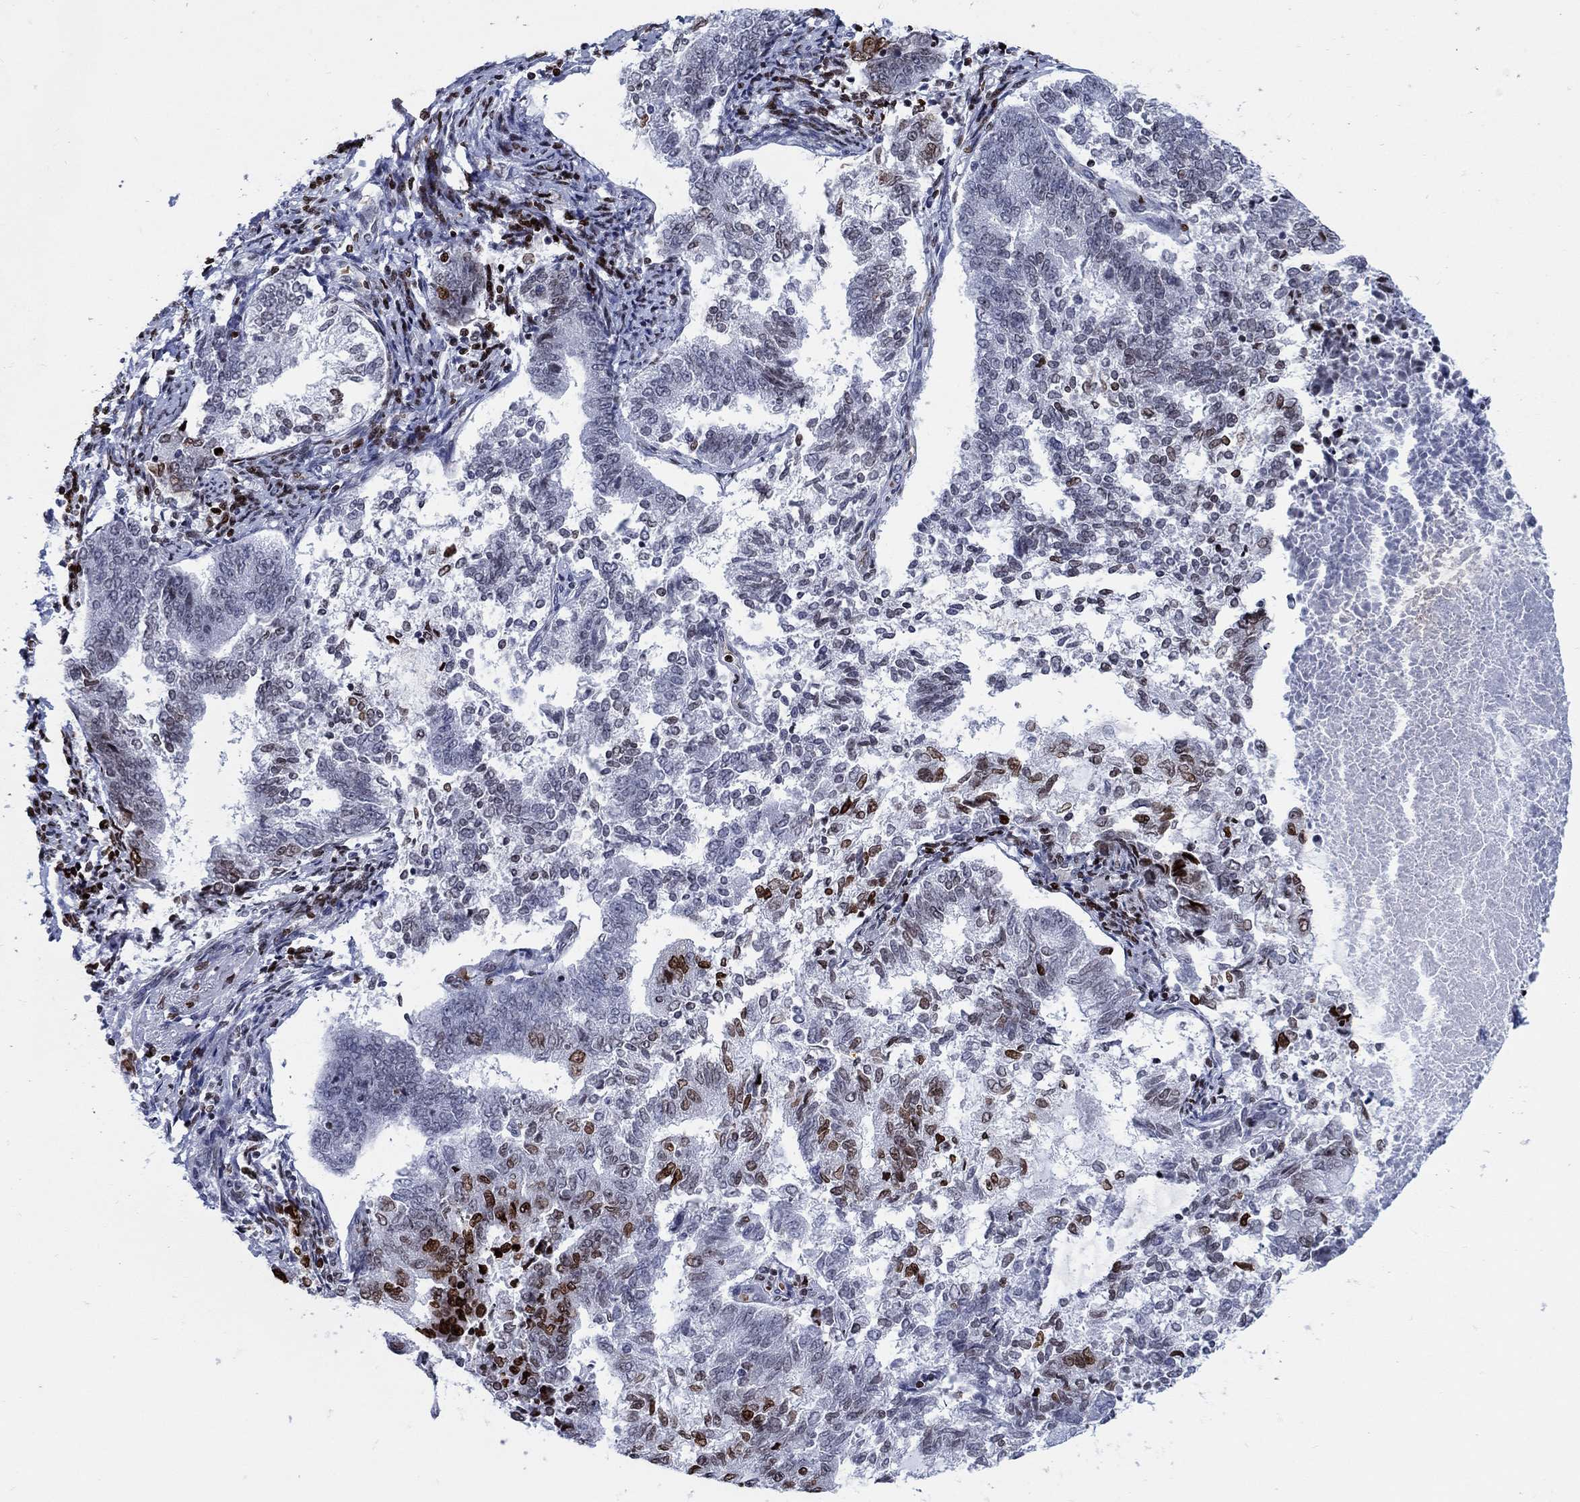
{"staining": {"intensity": "strong", "quantity": "<25%", "location": "nuclear"}, "tissue": "endometrial cancer", "cell_type": "Tumor cells", "image_type": "cancer", "snomed": [{"axis": "morphology", "description": "Adenocarcinoma, NOS"}, {"axis": "topography", "description": "Endometrium"}], "caption": "Tumor cells demonstrate strong nuclear expression in approximately <25% of cells in adenocarcinoma (endometrial).", "gene": "HMGA1", "patient": {"sex": "female", "age": 65}}